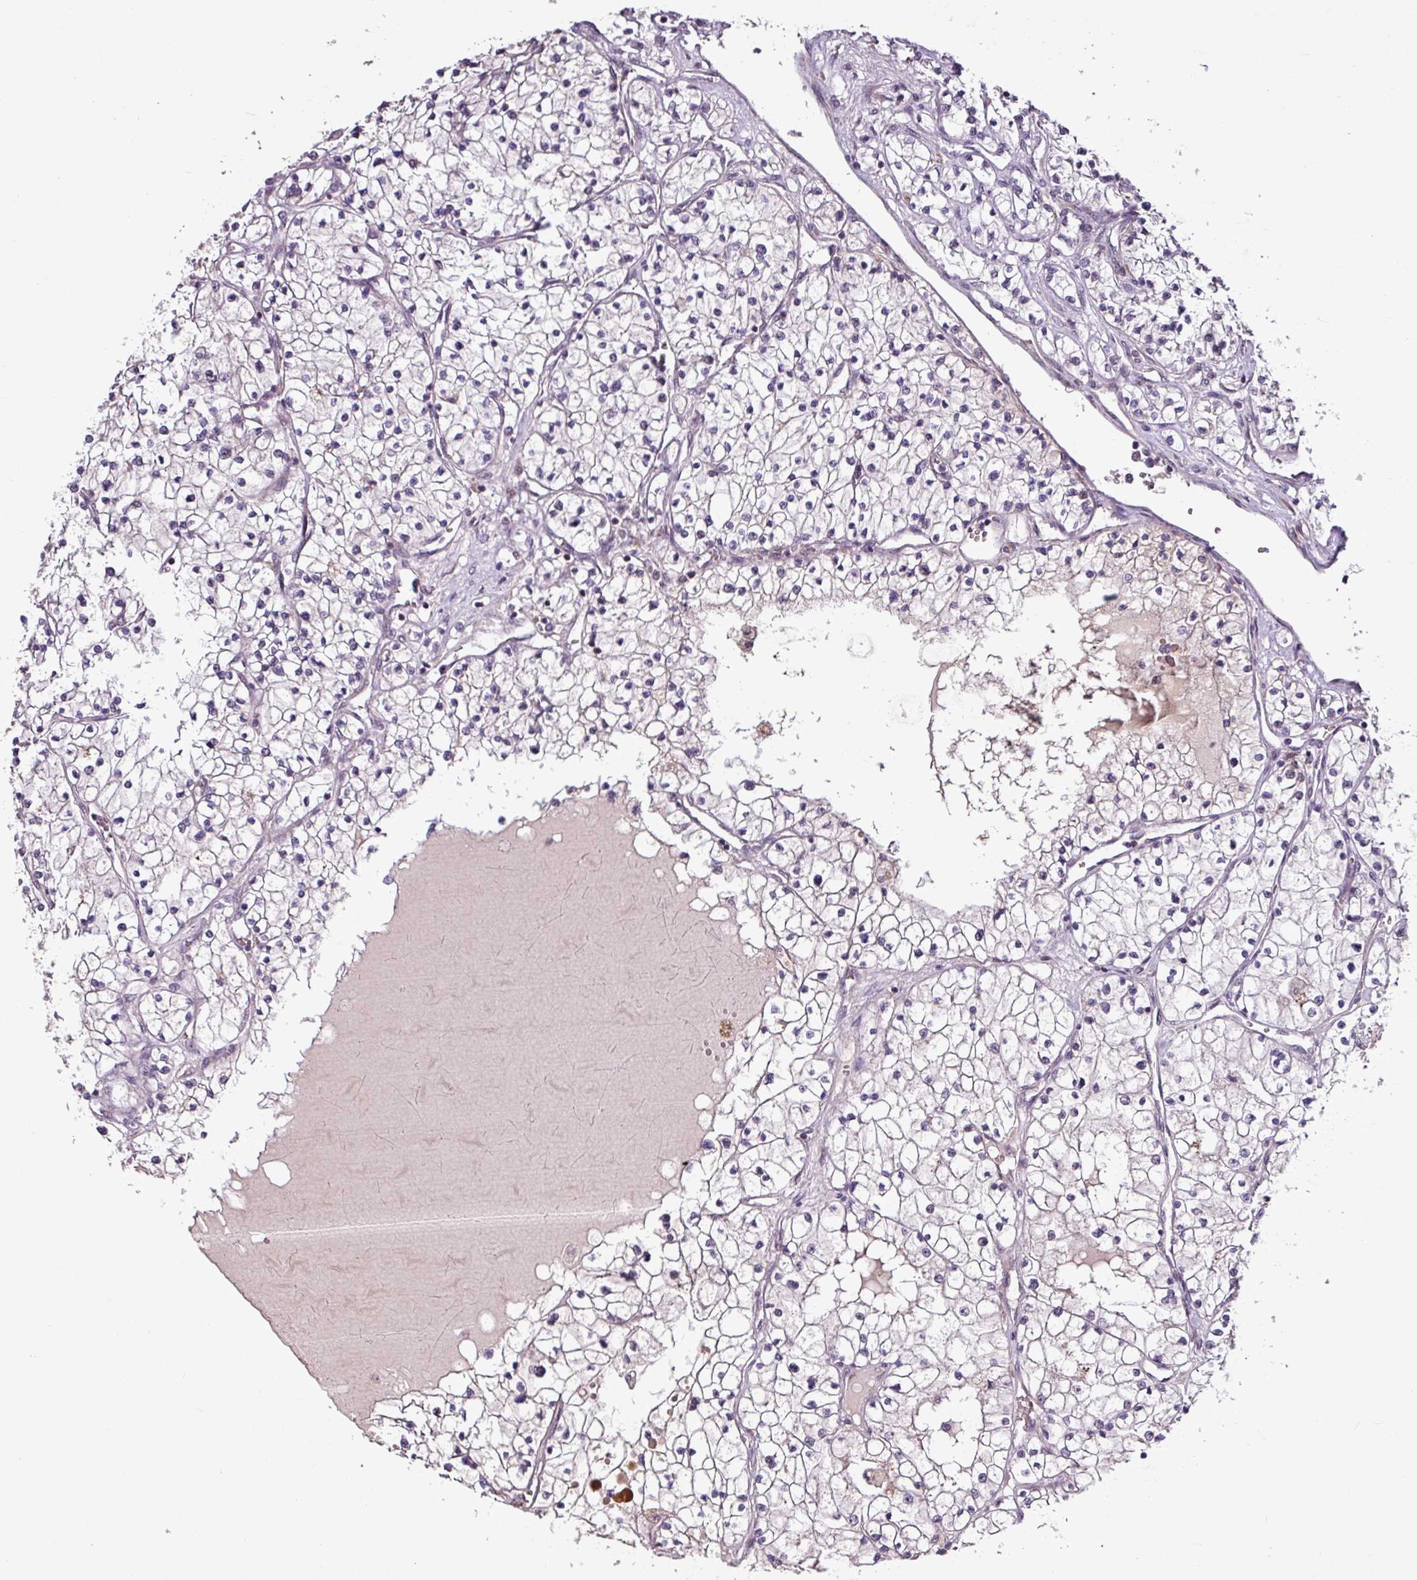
{"staining": {"intensity": "negative", "quantity": "none", "location": "none"}, "tissue": "renal cancer", "cell_type": "Tumor cells", "image_type": "cancer", "snomed": [{"axis": "morphology", "description": "Normal tissue, NOS"}, {"axis": "morphology", "description": "Adenocarcinoma, NOS"}, {"axis": "topography", "description": "Kidney"}], "caption": "Immunohistochemistry photomicrograph of human renal cancer (adenocarcinoma) stained for a protein (brown), which demonstrates no positivity in tumor cells.", "gene": "SKIC2", "patient": {"sex": "male", "age": 68}}